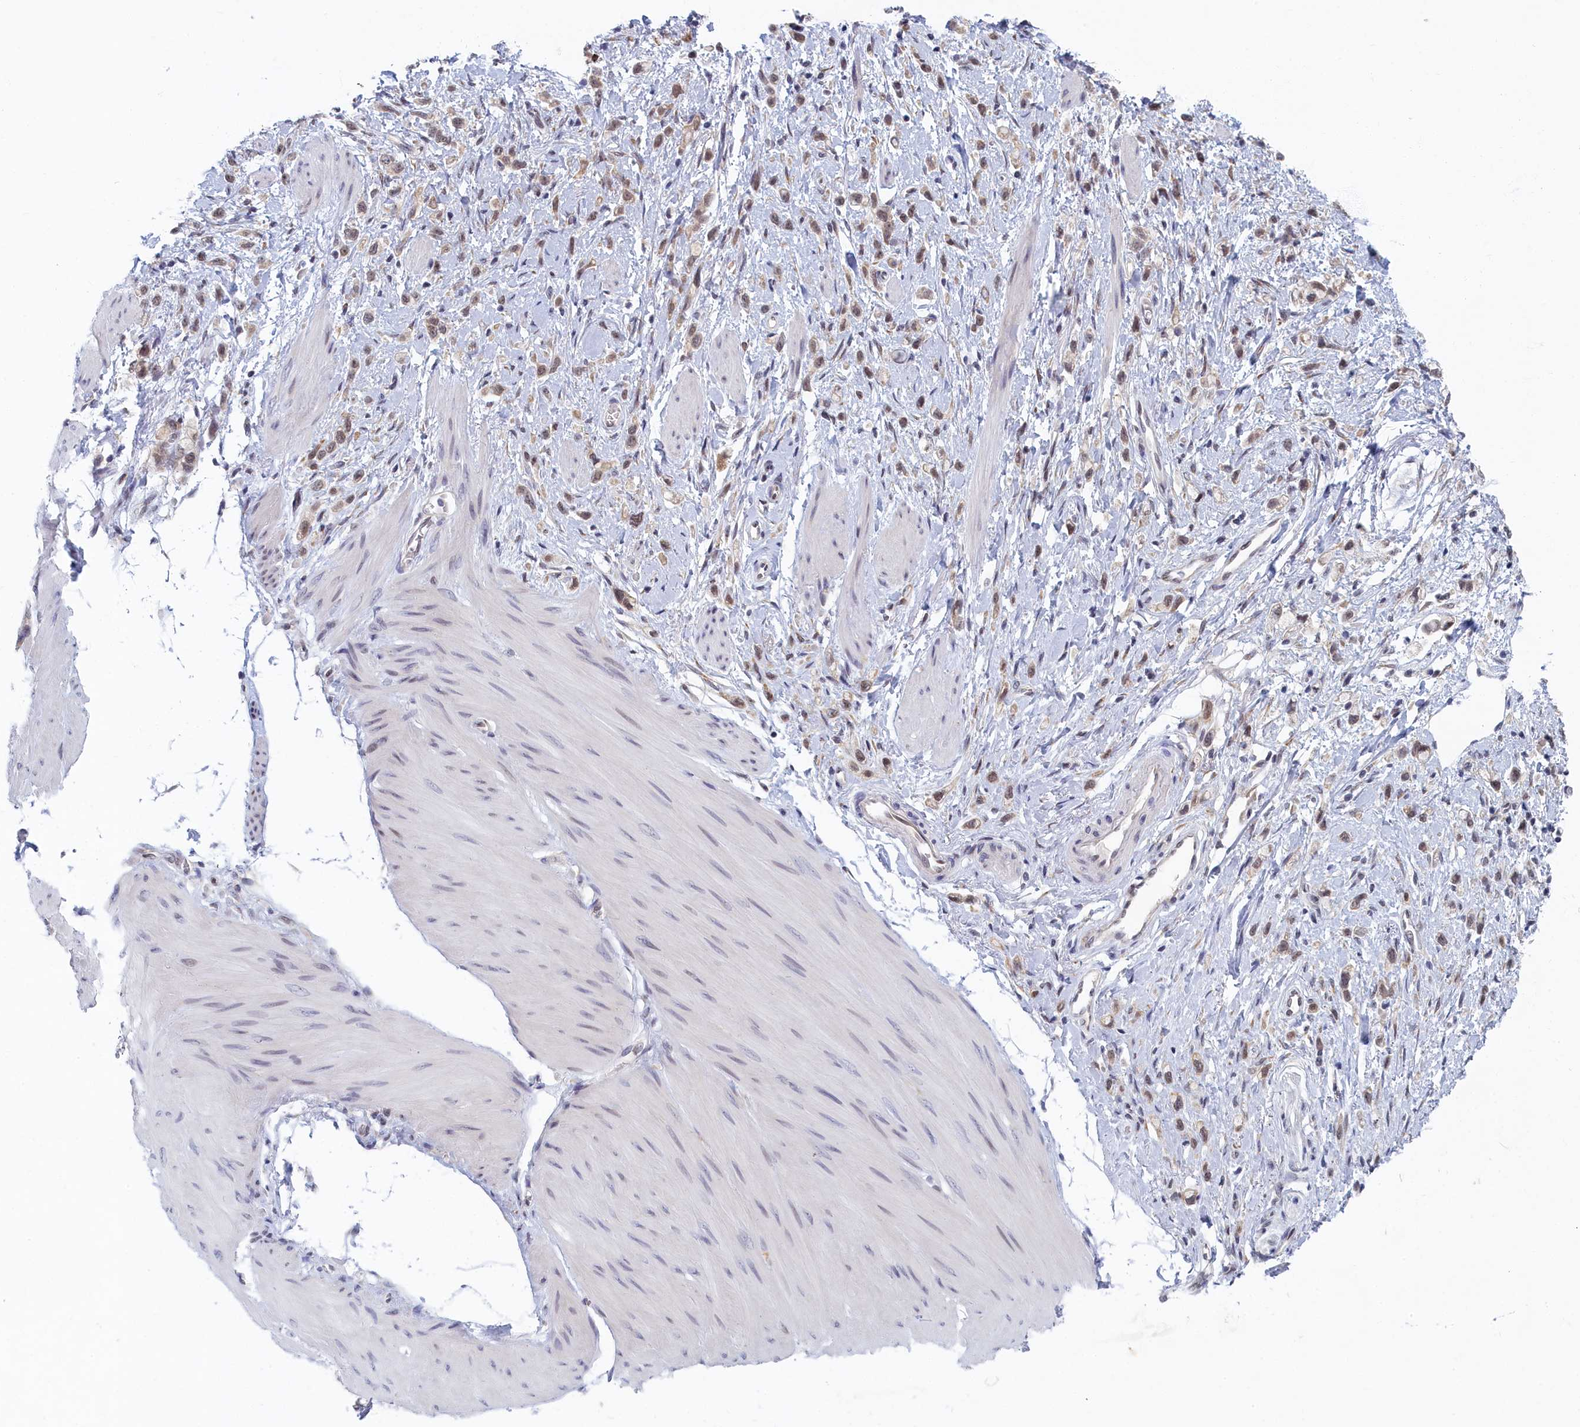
{"staining": {"intensity": "weak", "quantity": "25%-75%", "location": "cytoplasmic/membranous,nuclear"}, "tissue": "stomach cancer", "cell_type": "Tumor cells", "image_type": "cancer", "snomed": [{"axis": "morphology", "description": "Adenocarcinoma, NOS"}, {"axis": "topography", "description": "Stomach"}], "caption": "The micrograph reveals immunohistochemical staining of stomach adenocarcinoma. There is weak cytoplasmic/membranous and nuclear expression is present in approximately 25%-75% of tumor cells. The staining was performed using DAB to visualize the protein expression in brown, while the nuclei were stained in blue with hematoxylin (Magnification: 20x).", "gene": "DNAJC17", "patient": {"sex": "female", "age": 65}}